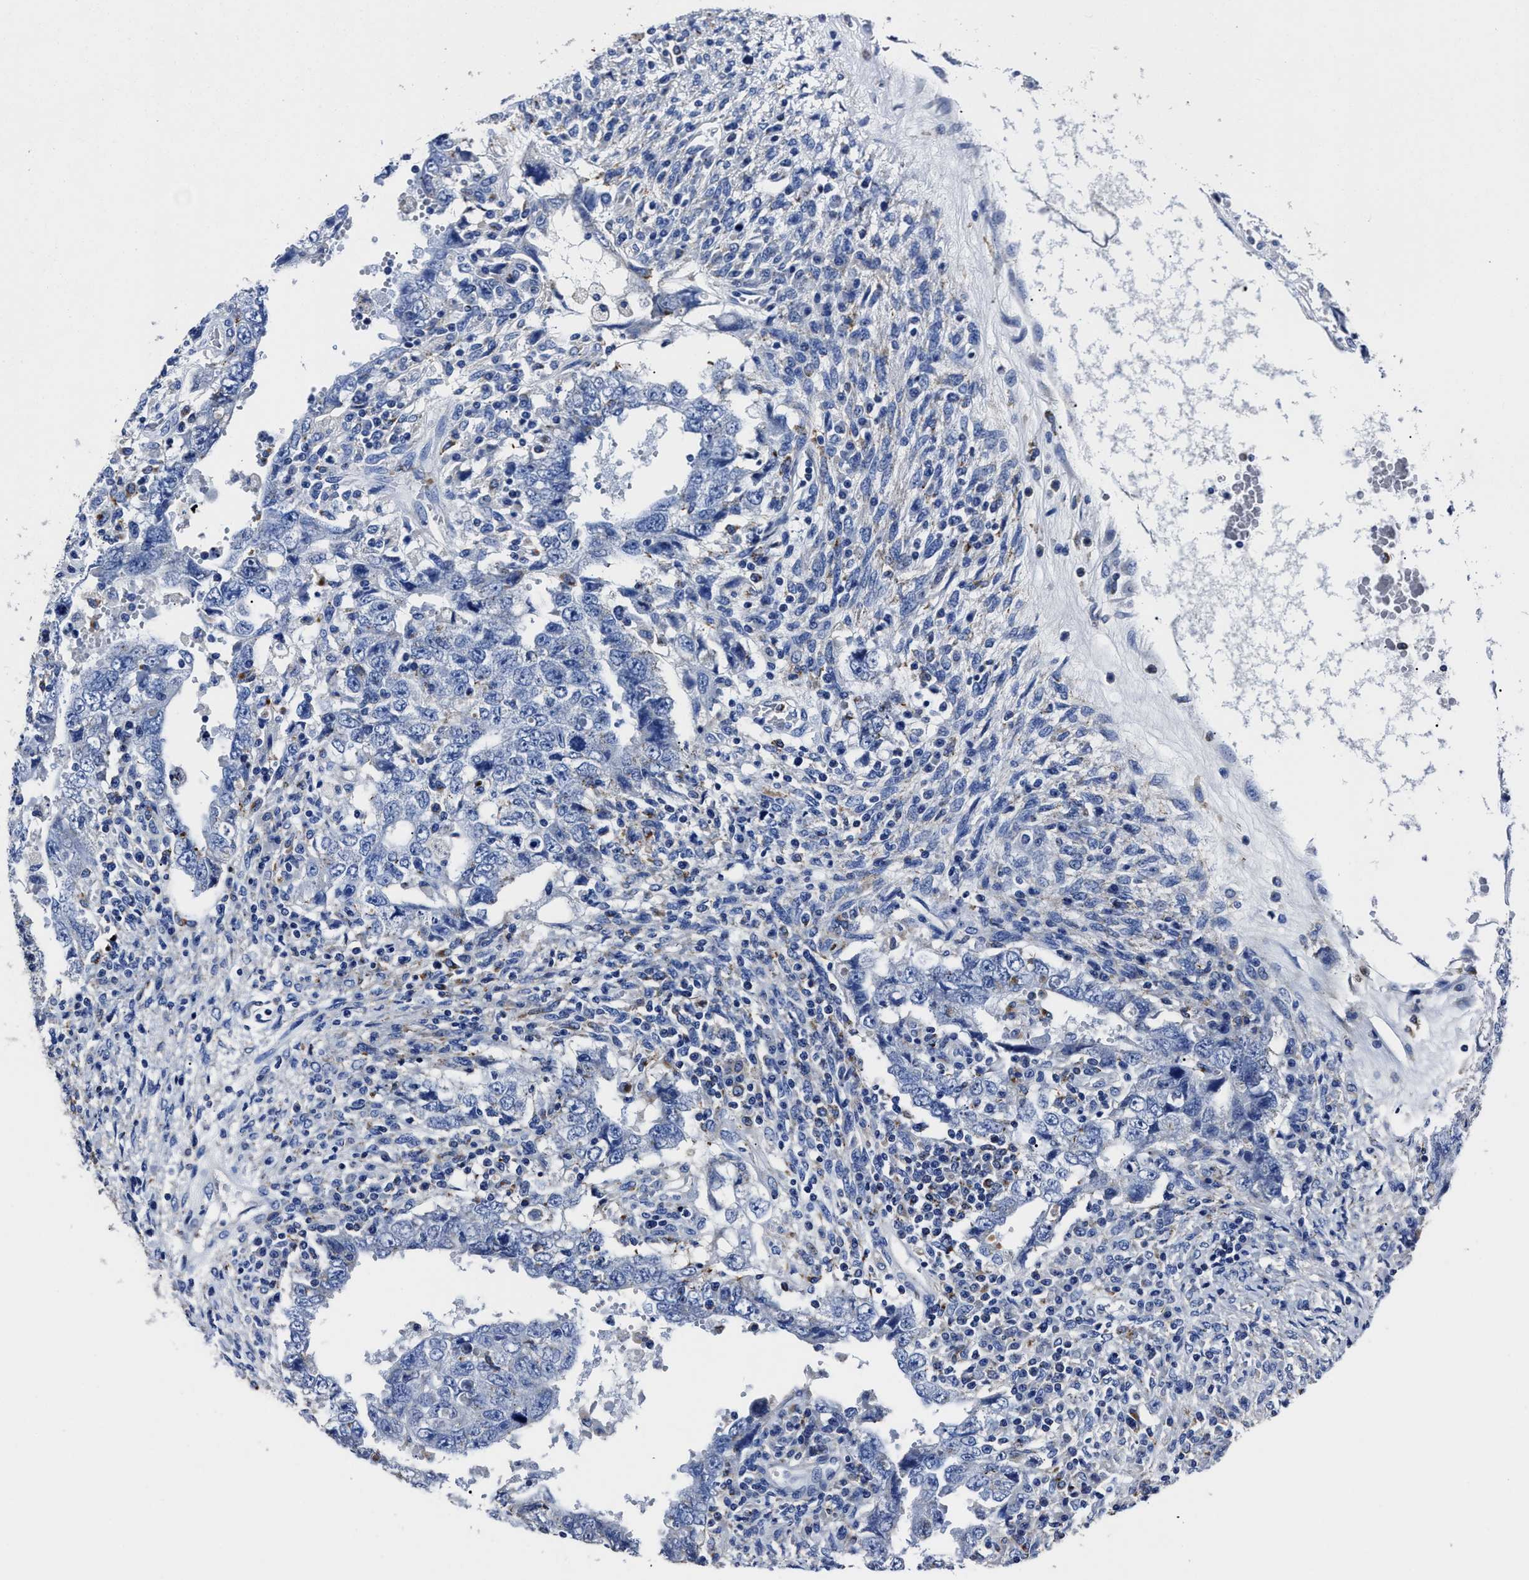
{"staining": {"intensity": "negative", "quantity": "none", "location": "none"}, "tissue": "testis cancer", "cell_type": "Tumor cells", "image_type": "cancer", "snomed": [{"axis": "morphology", "description": "Carcinoma, Embryonal, NOS"}, {"axis": "topography", "description": "Testis"}], "caption": "DAB immunohistochemical staining of human embryonal carcinoma (testis) reveals no significant expression in tumor cells. (DAB (3,3'-diaminobenzidine) immunohistochemistry (IHC) with hematoxylin counter stain).", "gene": "LAMTOR4", "patient": {"sex": "male", "age": 26}}